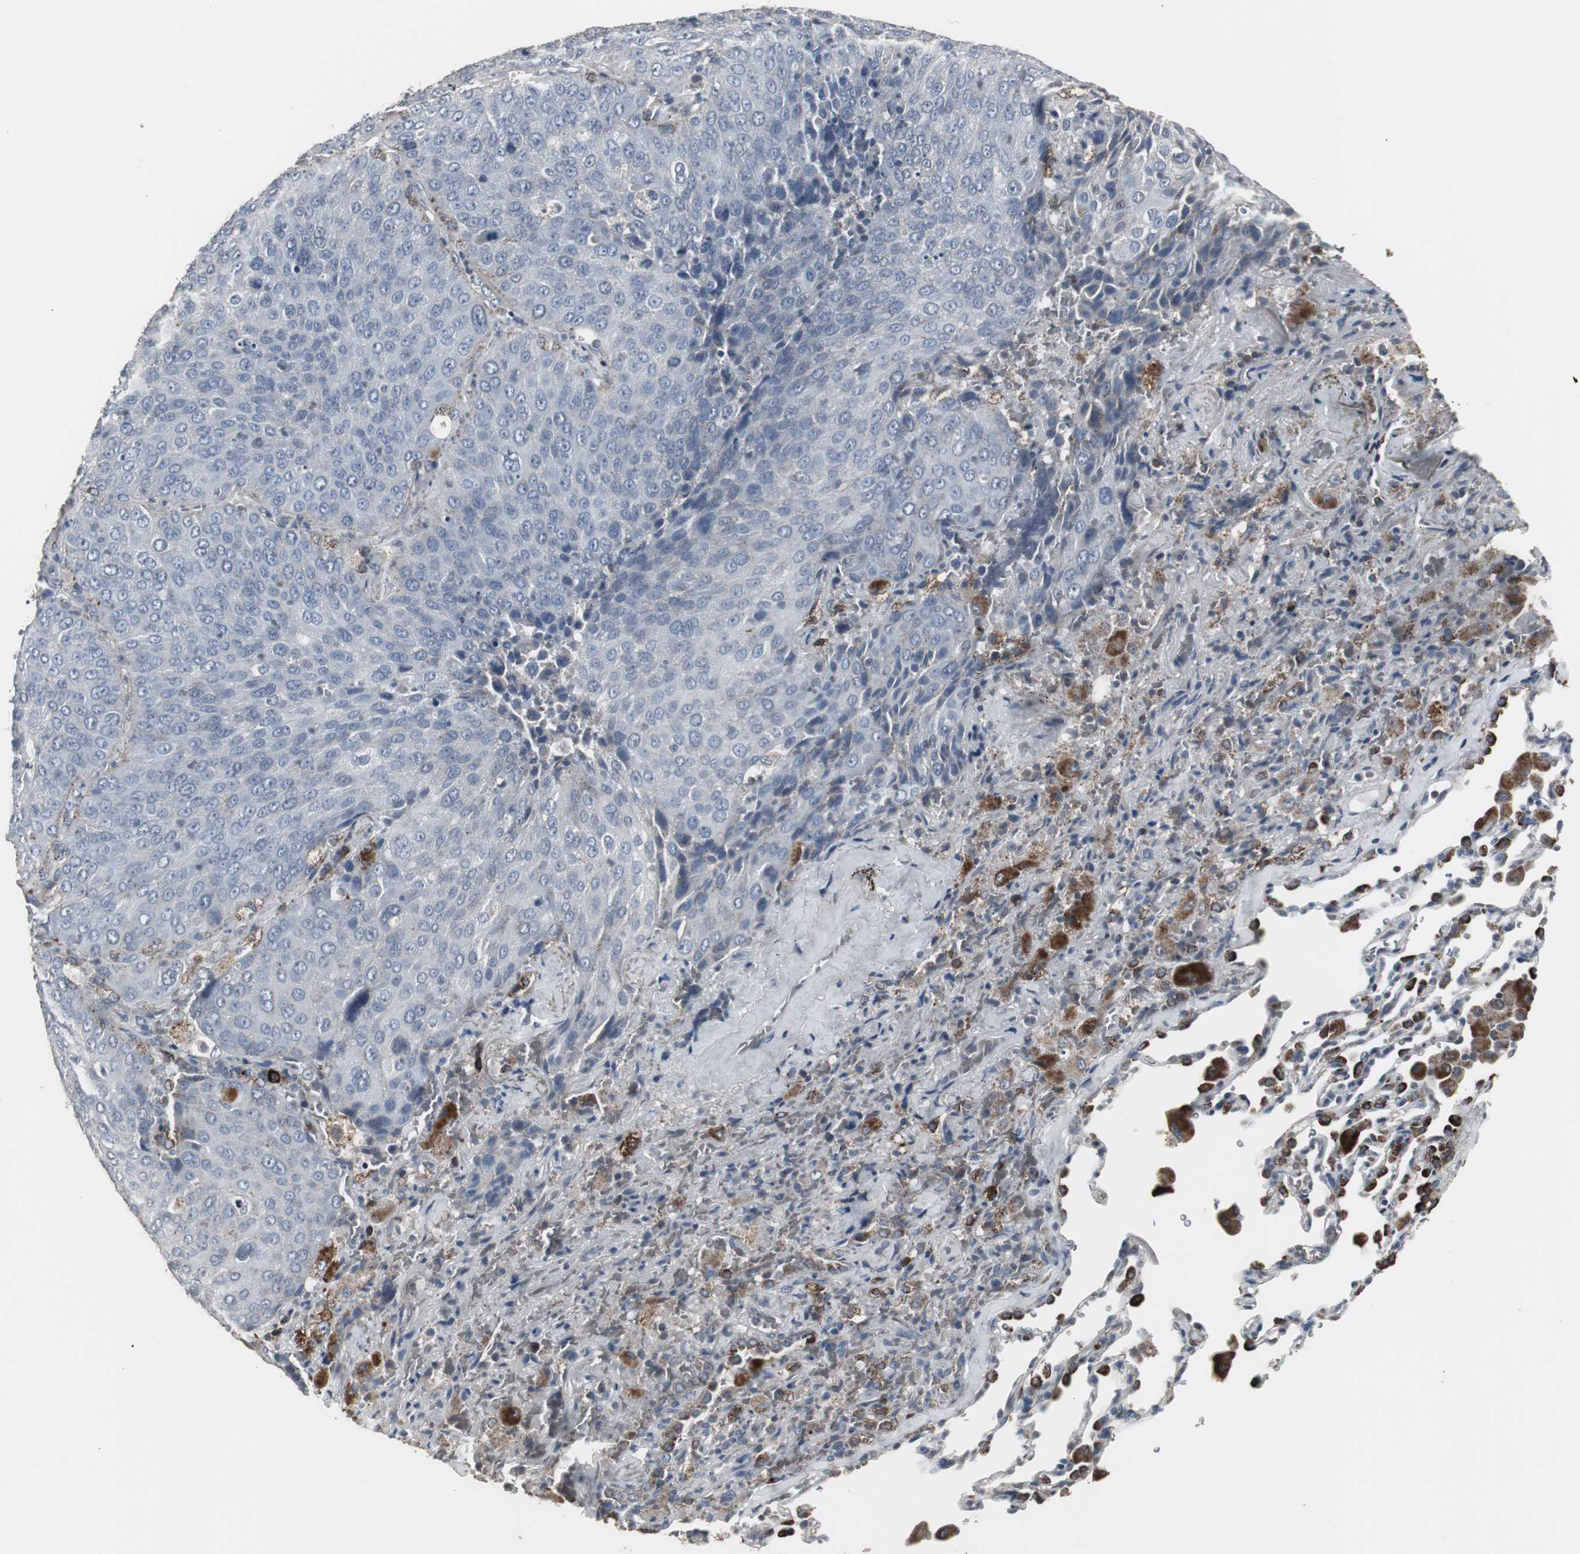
{"staining": {"intensity": "negative", "quantity": "none", "location": "none"}, "tissue": "lung cancer", "cell_type": "Tumor cells", "image_type": "cancer", "snomed": [{"axis": "morphology", "description": "Squamous cell carcinoma, NOS"}, {"axis": "topography", "description": "Lung"}], "caption": "An immunohistochemistry (IHC) histopathology image of lung cancer (squamous cell carcinoma) is shown. There is no staining in tumor cells of lung cancer (squamous cell carcinoma).", "gene": "ACAA1", "patient": {"sex": "male", "age": 54}}